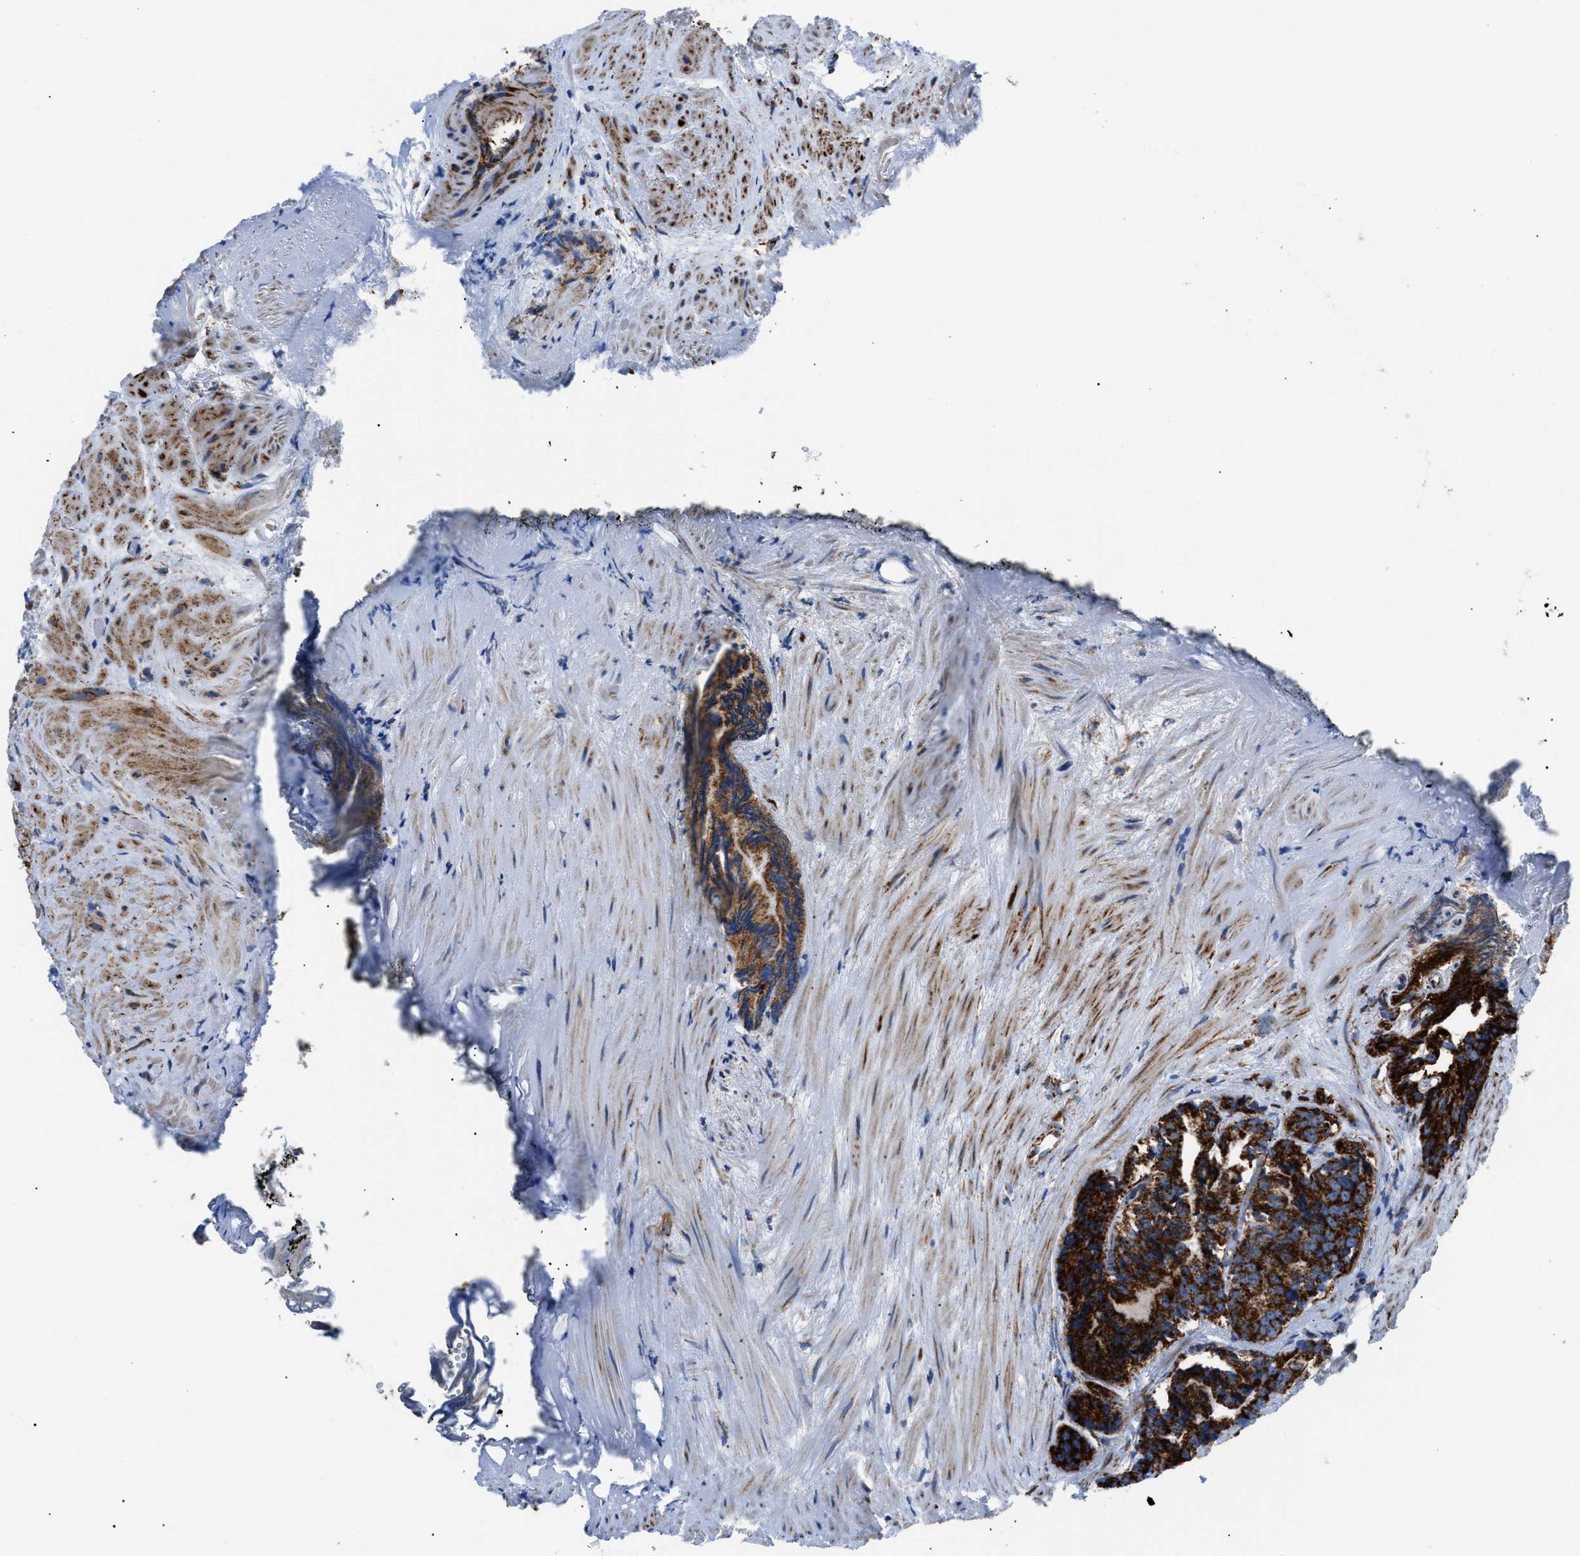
{"staining": {"intensity": "strong", "quantity": ">75%", "location": "cytoplasmic/membranous"}, "tissue": "prostate cancer", "cell_type": "Tumor cells", "image_type": "cancer", "snomed": [{"axis": "morphology", "description": "Adenocarcinoma, Low grade"}, {"axis": "topography", "description": "Prostate"}], "caption": "Prostate cancer (adenocarcinoma (low-grade)) tissue demonstrates strong cytoplasmic/membranous expression in approximately >75% of tumor cells", "gene": "PHB2", "patient": {"sex": "male", "age": 89}}